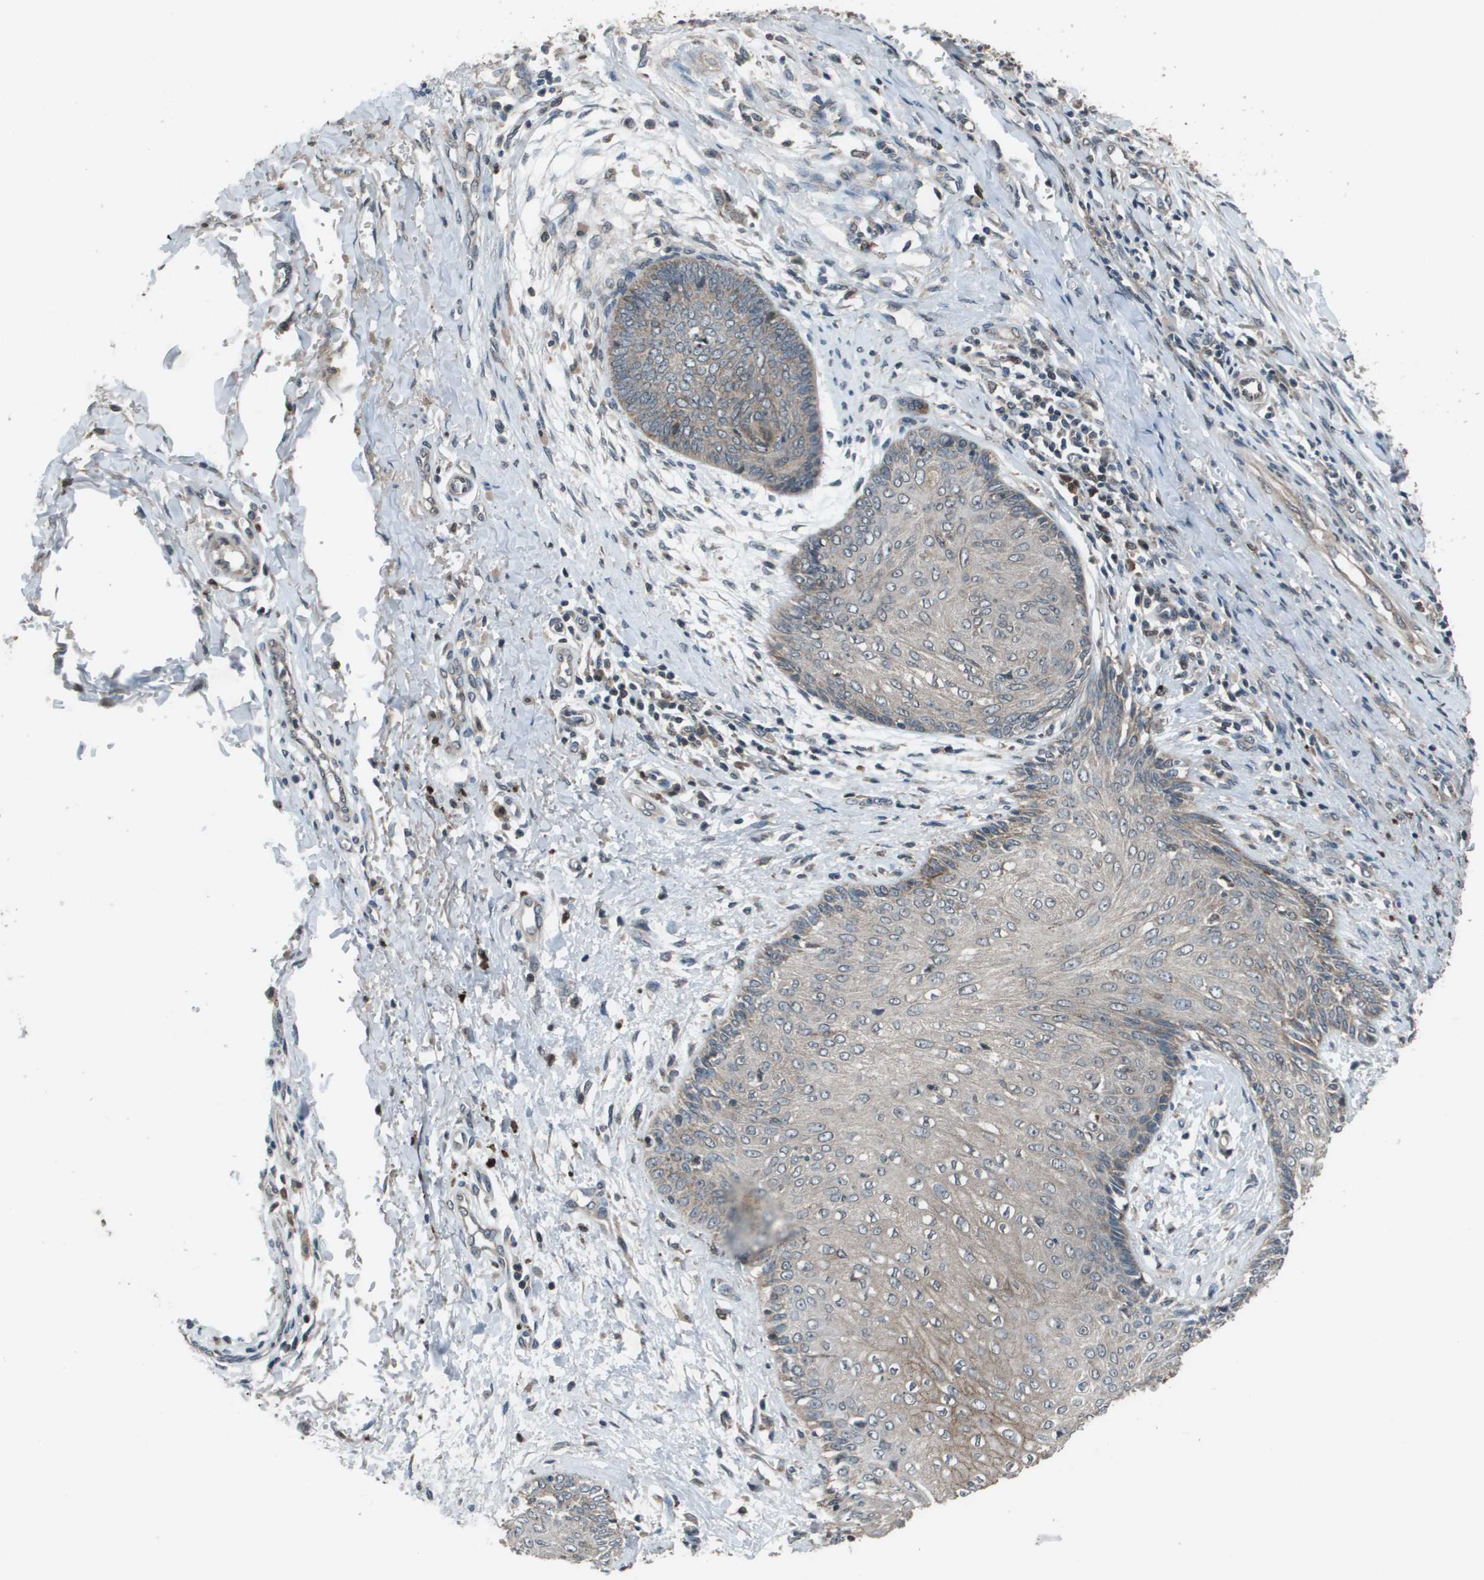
{"staining": {"intensity": "weak", "quantity": "<25%", "location": "cytoplasmic/membranous"}, "tissue": "skin cancer", "cell_type": "Tumor cells", "image_type": "cancer", "snomed": [{"axis": "morphology", "description": "Basal cell carcinoma"}, {"axis": "topography", "description": "Skin"}], "caption": "Basal cell carcinoma (skin) stained for a protein using immunohistochemistry displays no expression tumor cells.", "gene": "GOSR2", "patient": {"sex": "female", "age": 64}}